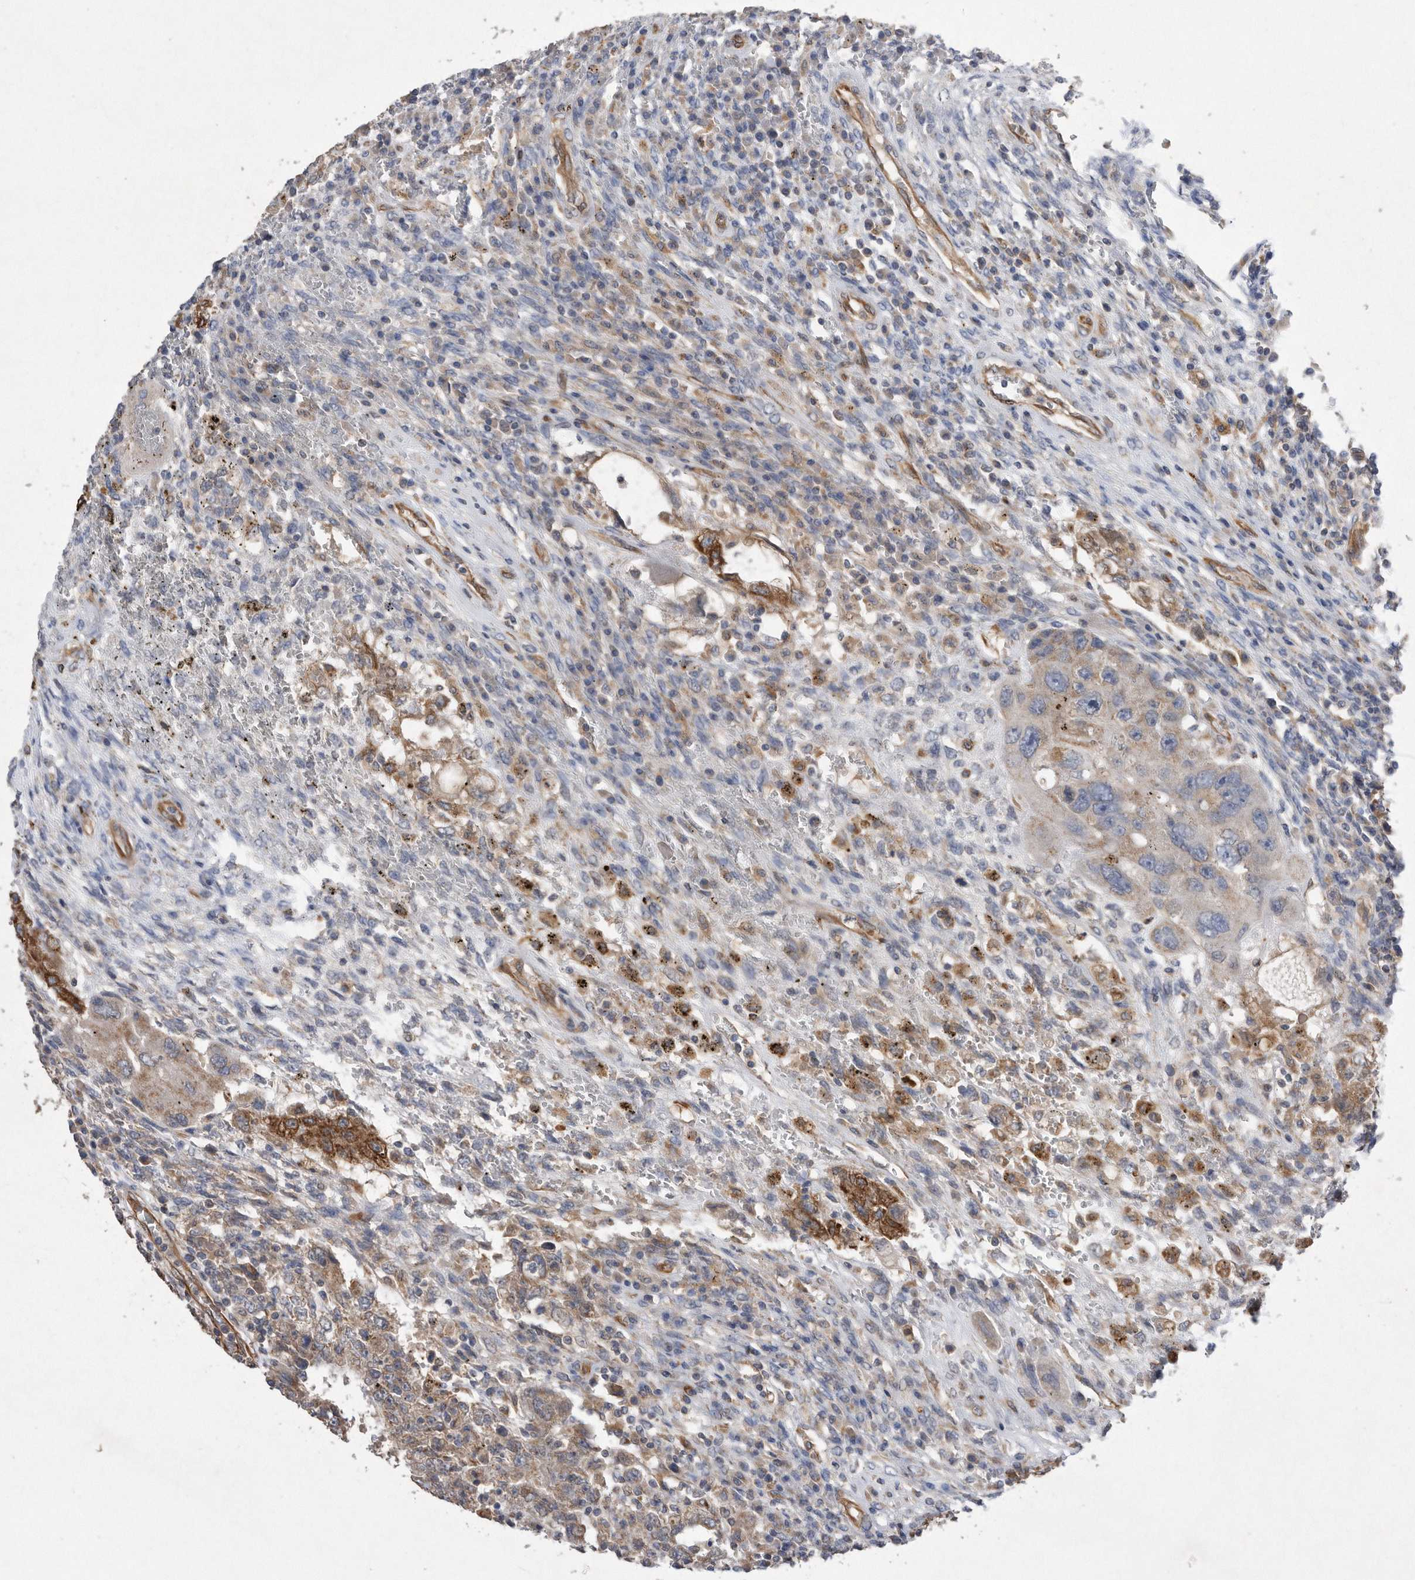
{"staining": {"intensity": "weak", "quantity": "25%-75%", "location": "cytoplasmic/membranous"}, "tissue": "testis cancer", "cell_type": "Tumor cells", "image_type": "cancer", "snomed": [{"axis": "morphology", "description": "Carcinoma, Embryonal, NOS"}, {"axis": "topography", "description": "Testis"}], "caption": "IHC staining of testis cancer (embryonal carcinoma), which exhibits low levels of weak cytoplasmic/membranous expression in approximately 25%-75% of tumor cells indicating weak cytoplasmic/membranous protein staining. The staining was performed using DAB (brown) for protein detection and nuclei were counterstained in hematoxylin (blue).", "gene": "PON2", "patient": {"sex": "male", "age": 26}}